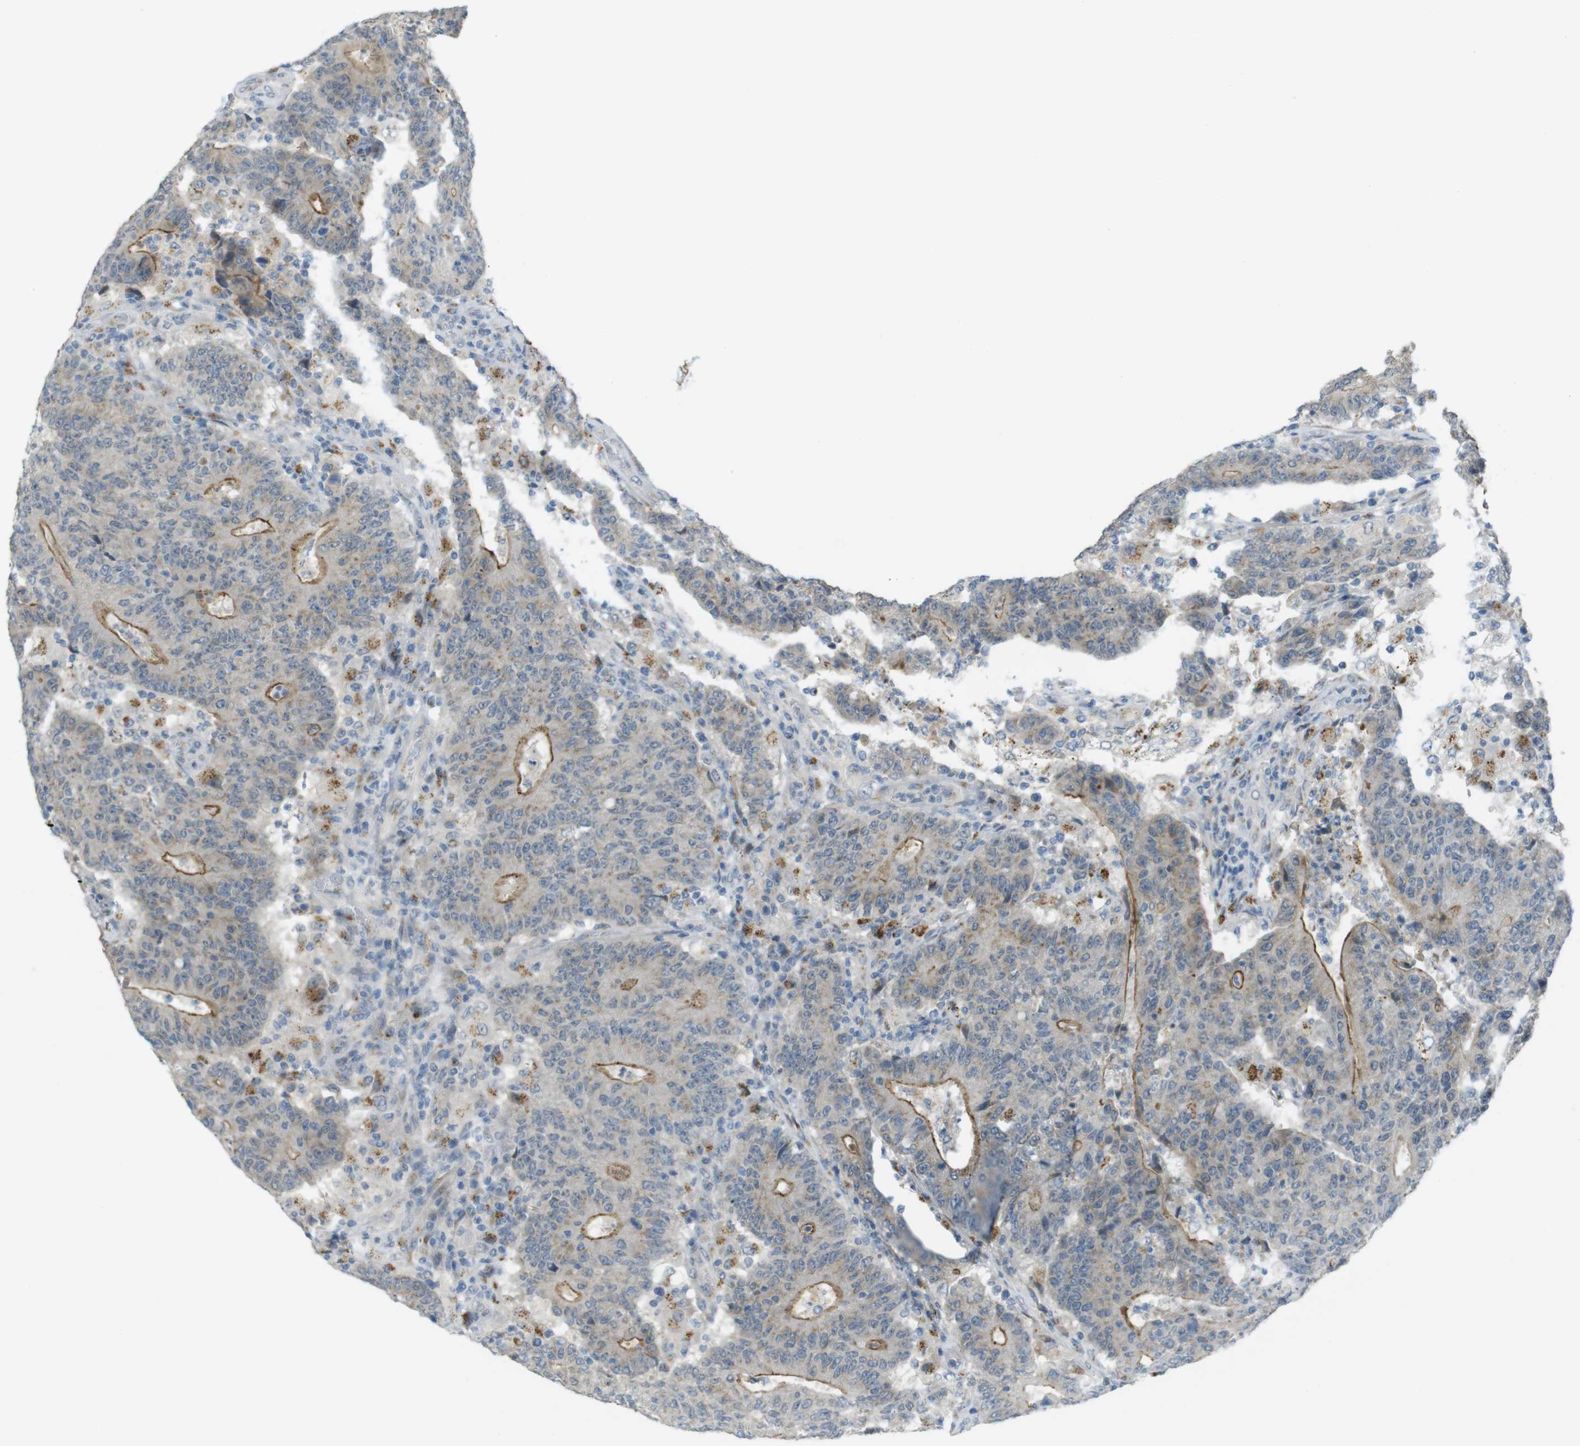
{"staining": {"intensity": "moderate", "quantity": "25%-75%", "location": "cytoplasmic/membranous"}, "tissue": "colorectal cancer", "cell_type": "Tumor cells", "image_type": "cancer", "snomed": [{"axis": "morphology", "description": "Normal tissue, NOS"}, {"axis": "morphology", "description": "Adenocarcinoma, NOS"}, {"axis": "topography", "description": "Colon"}], "caption": "An immunohistochemistry (IHC) histopathology image of tumor tissue is shown. Protein staining in brown labels moderate cytoplasmic/membranous positivity in colorectal adenocarcinoma within tumor cells.", "gene": "UGT8", "patient": {"sex": "female", "age": 75}}